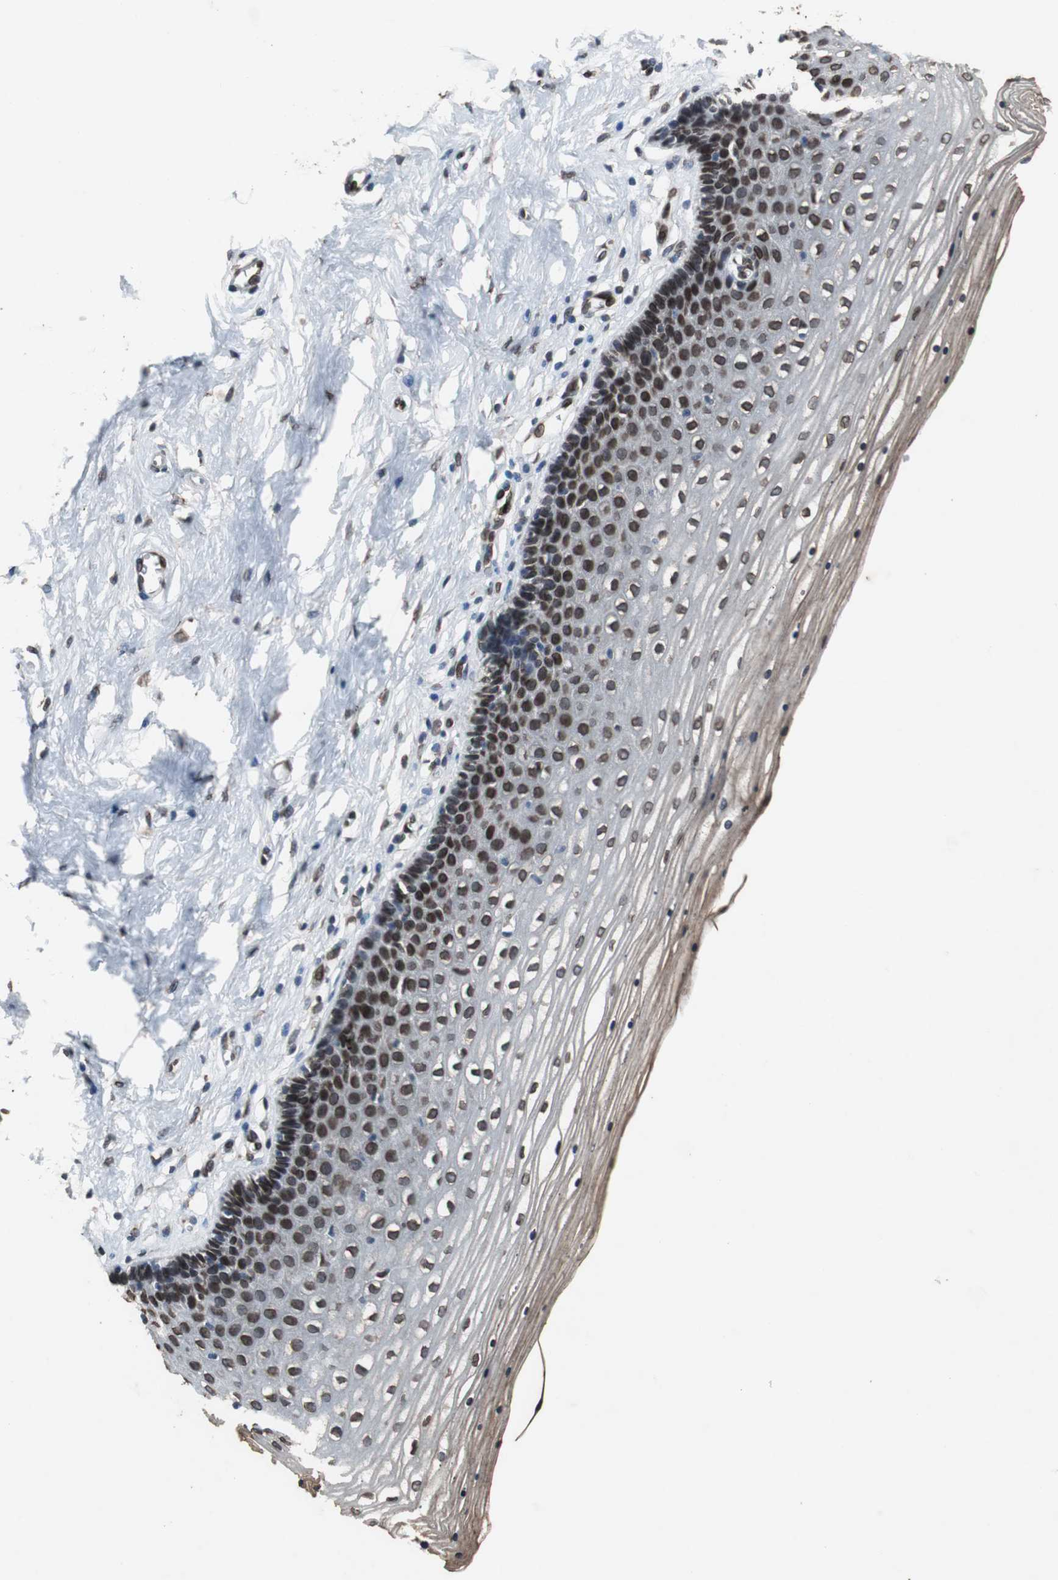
{"staining": {"intensity": "moderate", "quantity": "25%-75%", "location": "cytoplasmic/membranous,nuclear"}, "tissue": "cervix", "cell_type": "Glandular cells", "image_type": "normal", "snomed": [{"axis": "morphology", "description": "Normal tissue, NOS"}, {"axis": "topography", "description": "Cervix"}], "caption": "Normal cervix shows moderate cytoplasmic/membranous,nuclear expression in about 25%-75% of glandular cells.", "gene": "LMNA", "patient": {"sex": "female", "age": 39}}